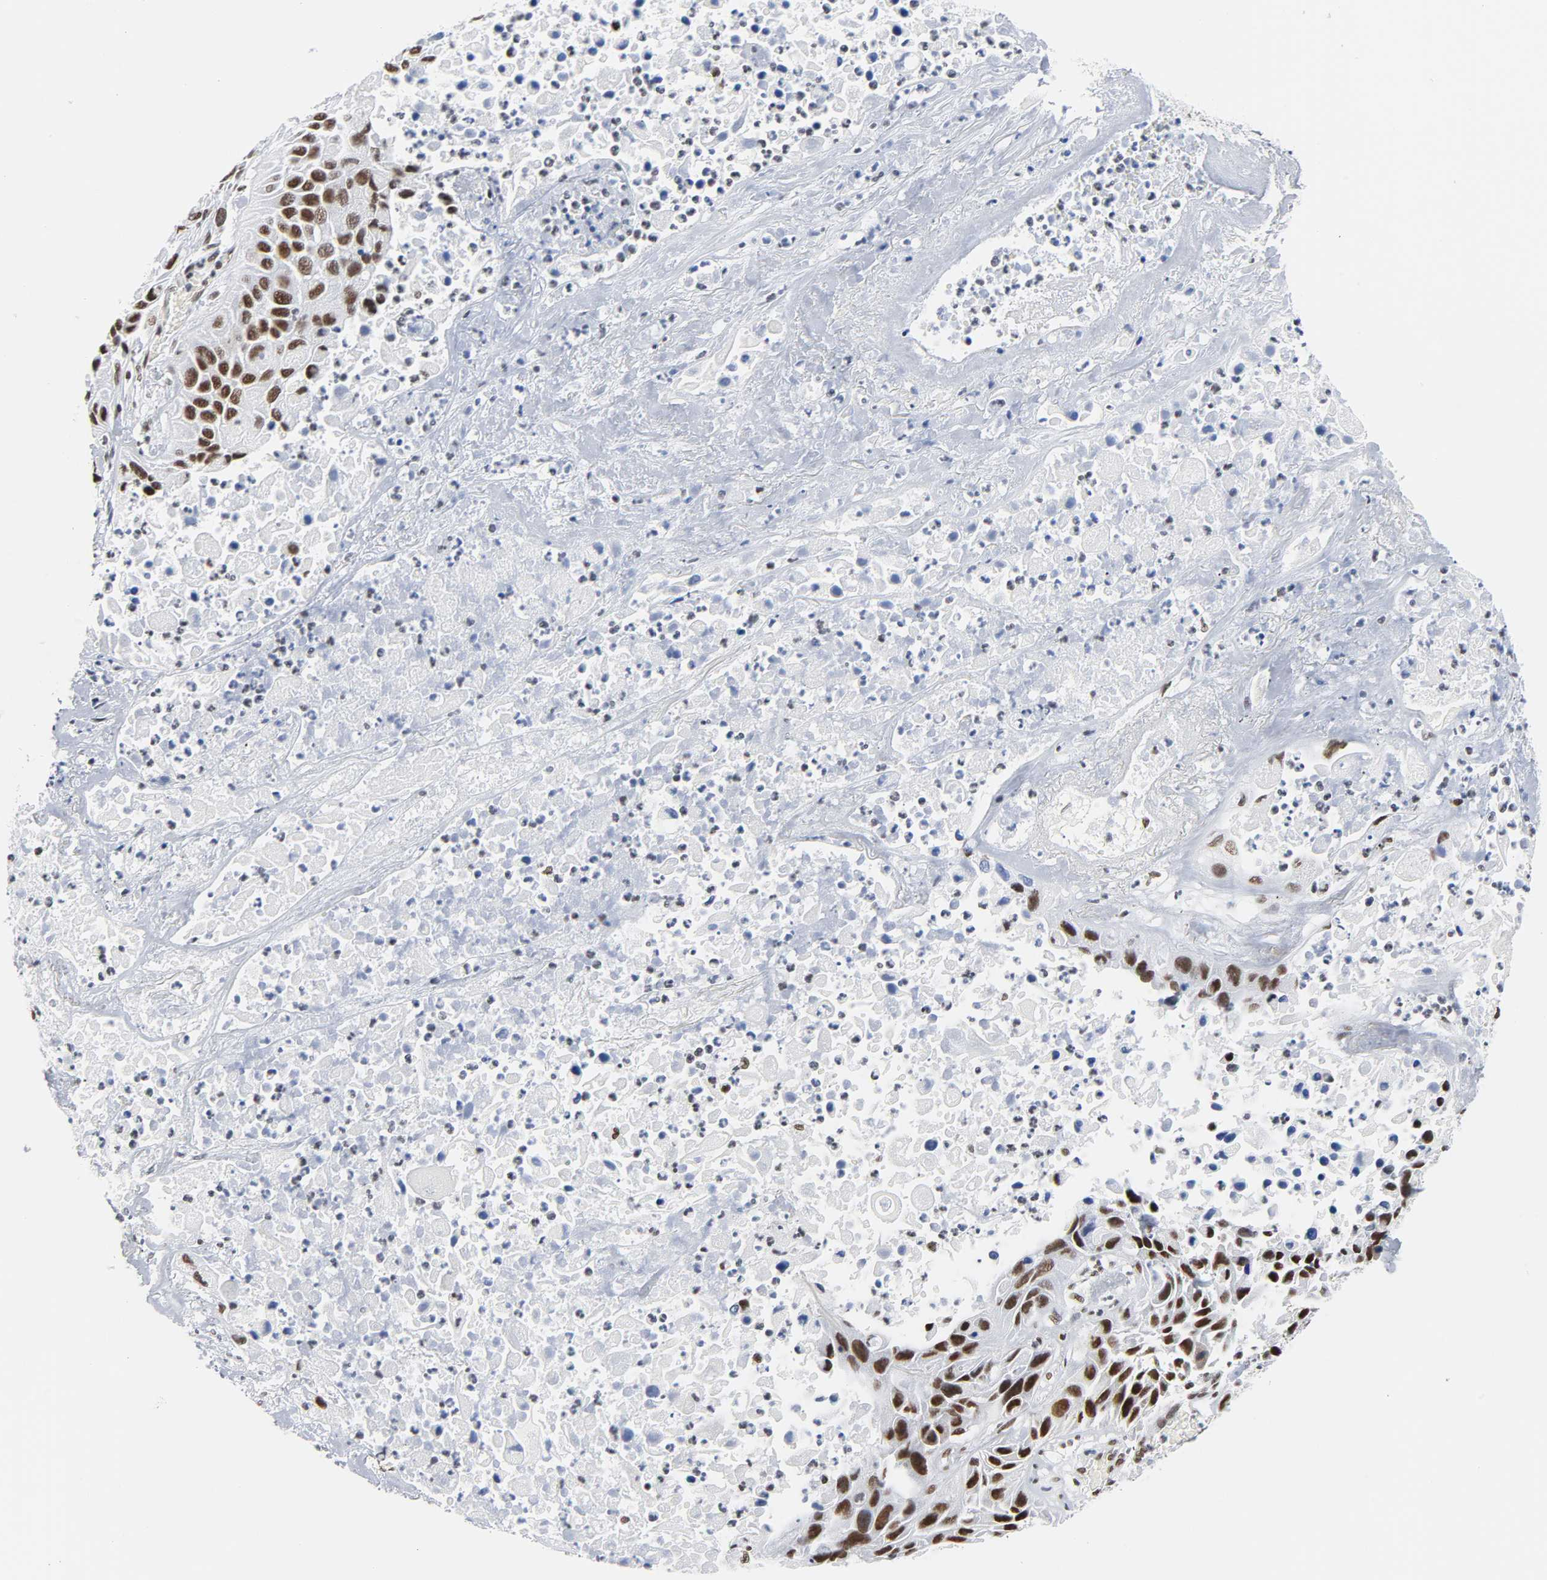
{"staining": {"intensity": "strong", "quantity": ">75%", "location": "nuclear"}, "tissue": "lung cancer", "cell_type": "Tumor cells", "image_type": "cancer", "snomed": [{"axis": "morphology", "description": "Squamous cell carcinoma, NOS"}, {"axis": "topography", "description": "Lung"}], "caption": "Lung squamous cell carcinoma stained with DAB (3,3'-diaminobenzidine) immunohistochemistry displays high levels of strong nuclear positivity in about >75% of tumor cells. (Stains: DAB (3,3'-diaminobenzidine) in brown, nuclei in blue, Microscopy: brightfield microscopy at high magnification).", "gene": "CSTF2", "patient": {"sex": "female", "age": 76}}